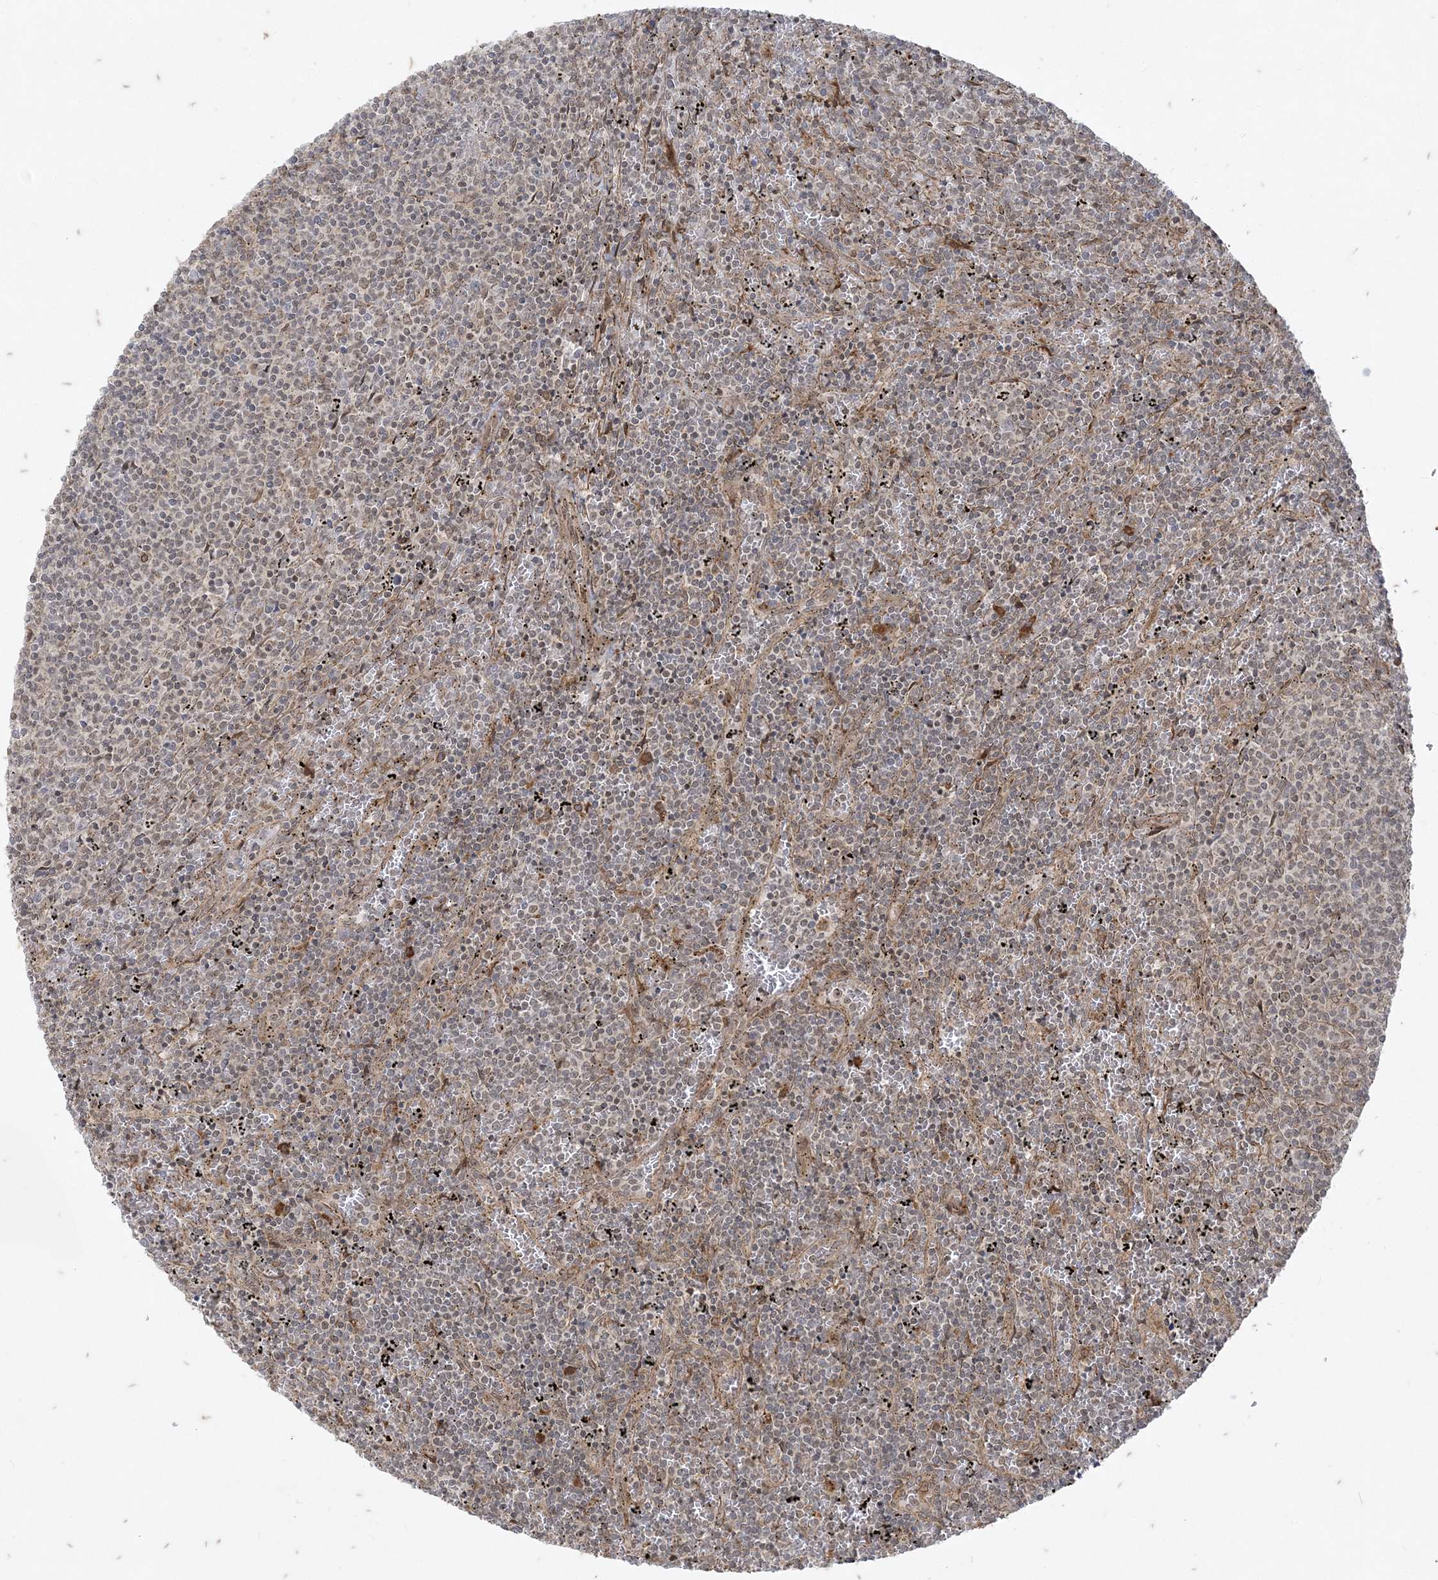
{"staining": {"intensity": "weak", "quantity": "<25%", "location": "nuclear"}, "tissue": "lymphoma", "cell_type": "Tumor cells", "image_type": "cancer", "snomed": [{"axis": "morphology", "description": "Malignant lymphoma, non-Hodgkin's type, Low grade"}, {"axis": "topography", "description": "Spleen"}], "caption": "Immunohistochemistry photomicrograph of human malignant lymphoma, non-Hodgkin's type (low-grade) stained for a protein (brown), which shows no expression in tumor cells. Nuclei are stained in blue.", "gene": "RRAS", "patient": {"sex": "female", "age": 50}}